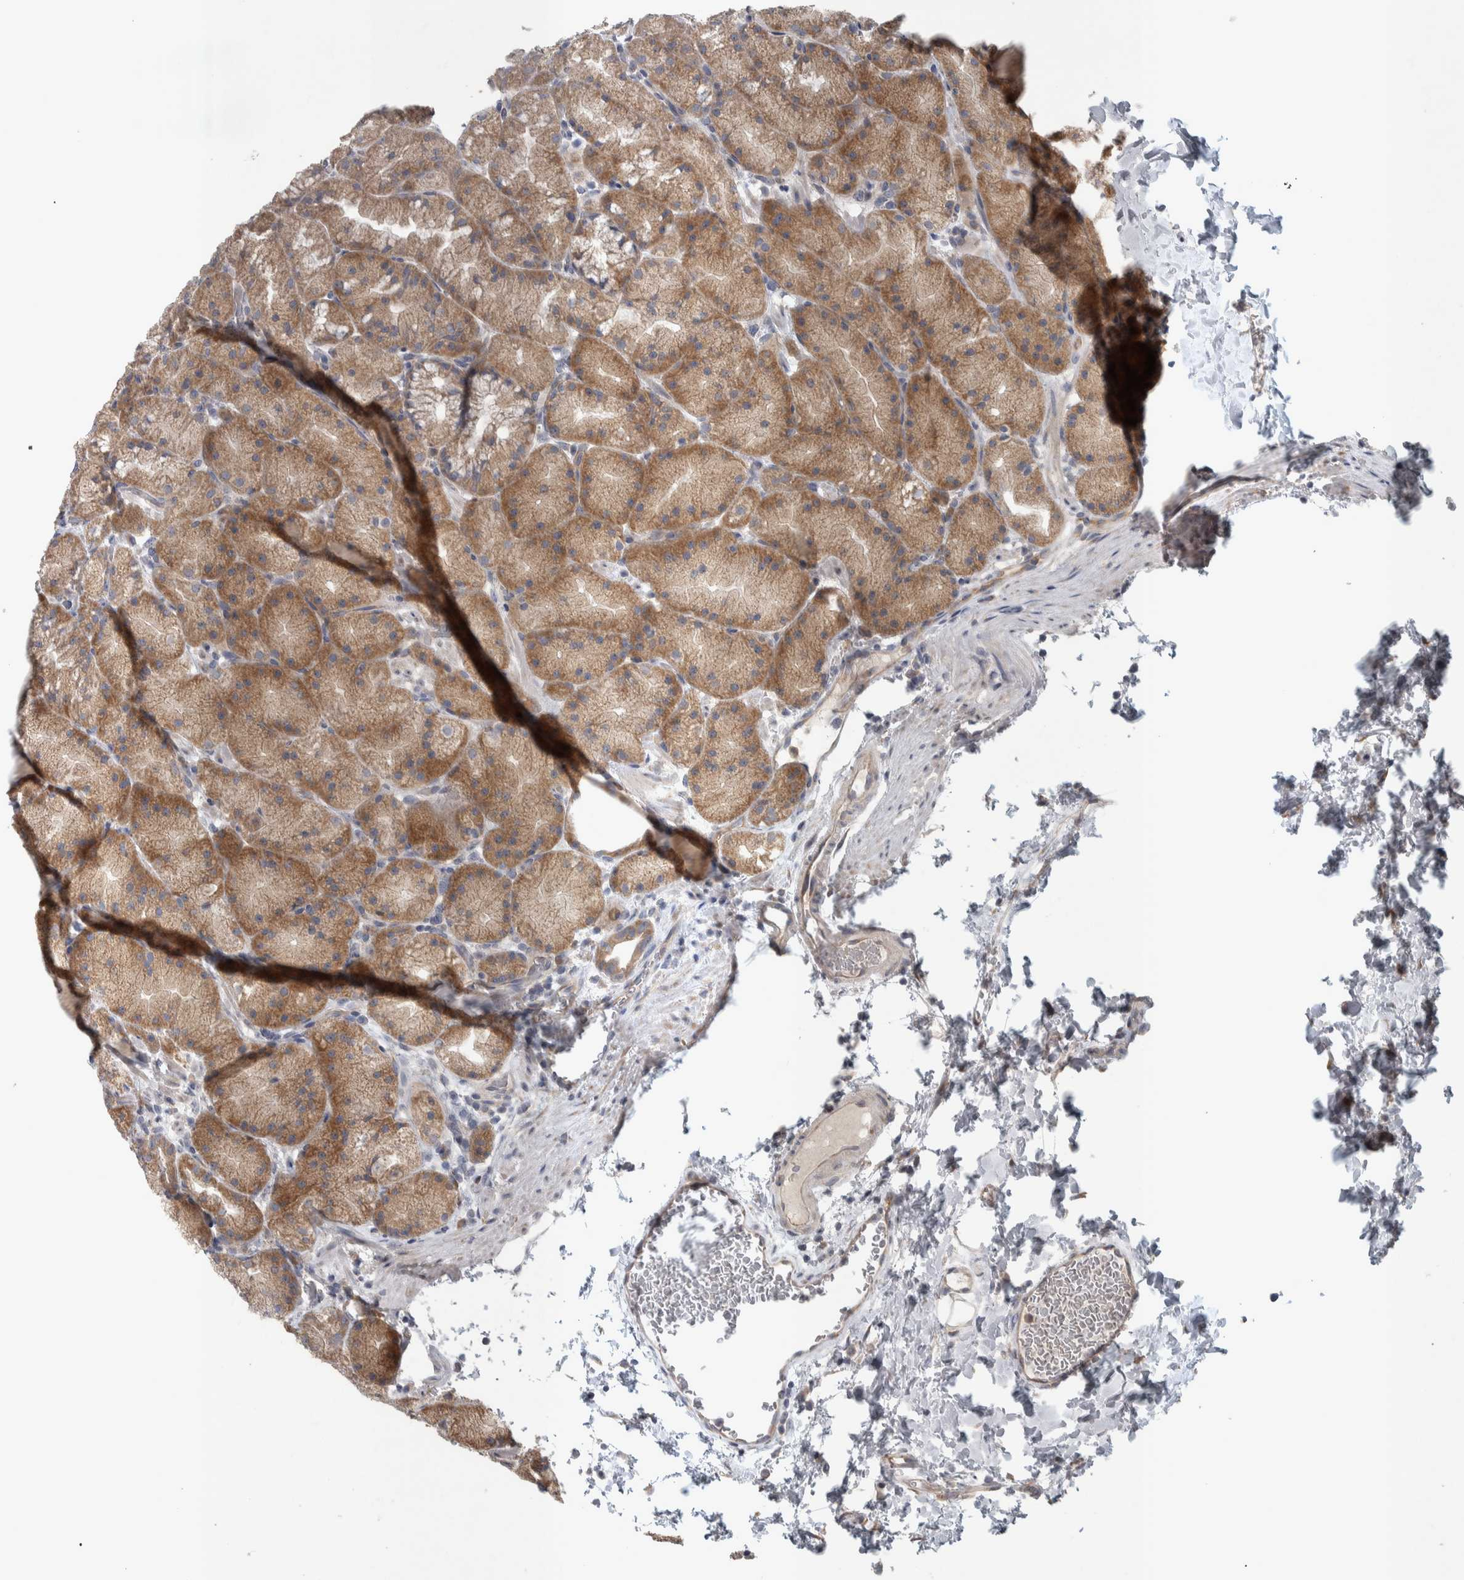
{"staining": {"intensity": "moderate", "quantity": ">75%", "location": "cytoplasmic/membranous"}, "tissue": "stomach", "cell_type": "Glandular cells", "image_type": "normal", "snomed": [{"axis": "morphology", "description": "Normal tissue, NOS"}, {"axis": "topography", "description": "Stomach, upper"}, {"axis": "topography", "description": "Stomach"}], "caption": "IHC (DAB) staining of unremarkable human stomach demonstrates moderate cytoplasmic/membranous protein positivity in approximately >75% of glandular cells. (DAB IHC with brightfield microscopy, high magnification).", "gene": "SRP68", "patient": {"sex": "male", "age": 48}}